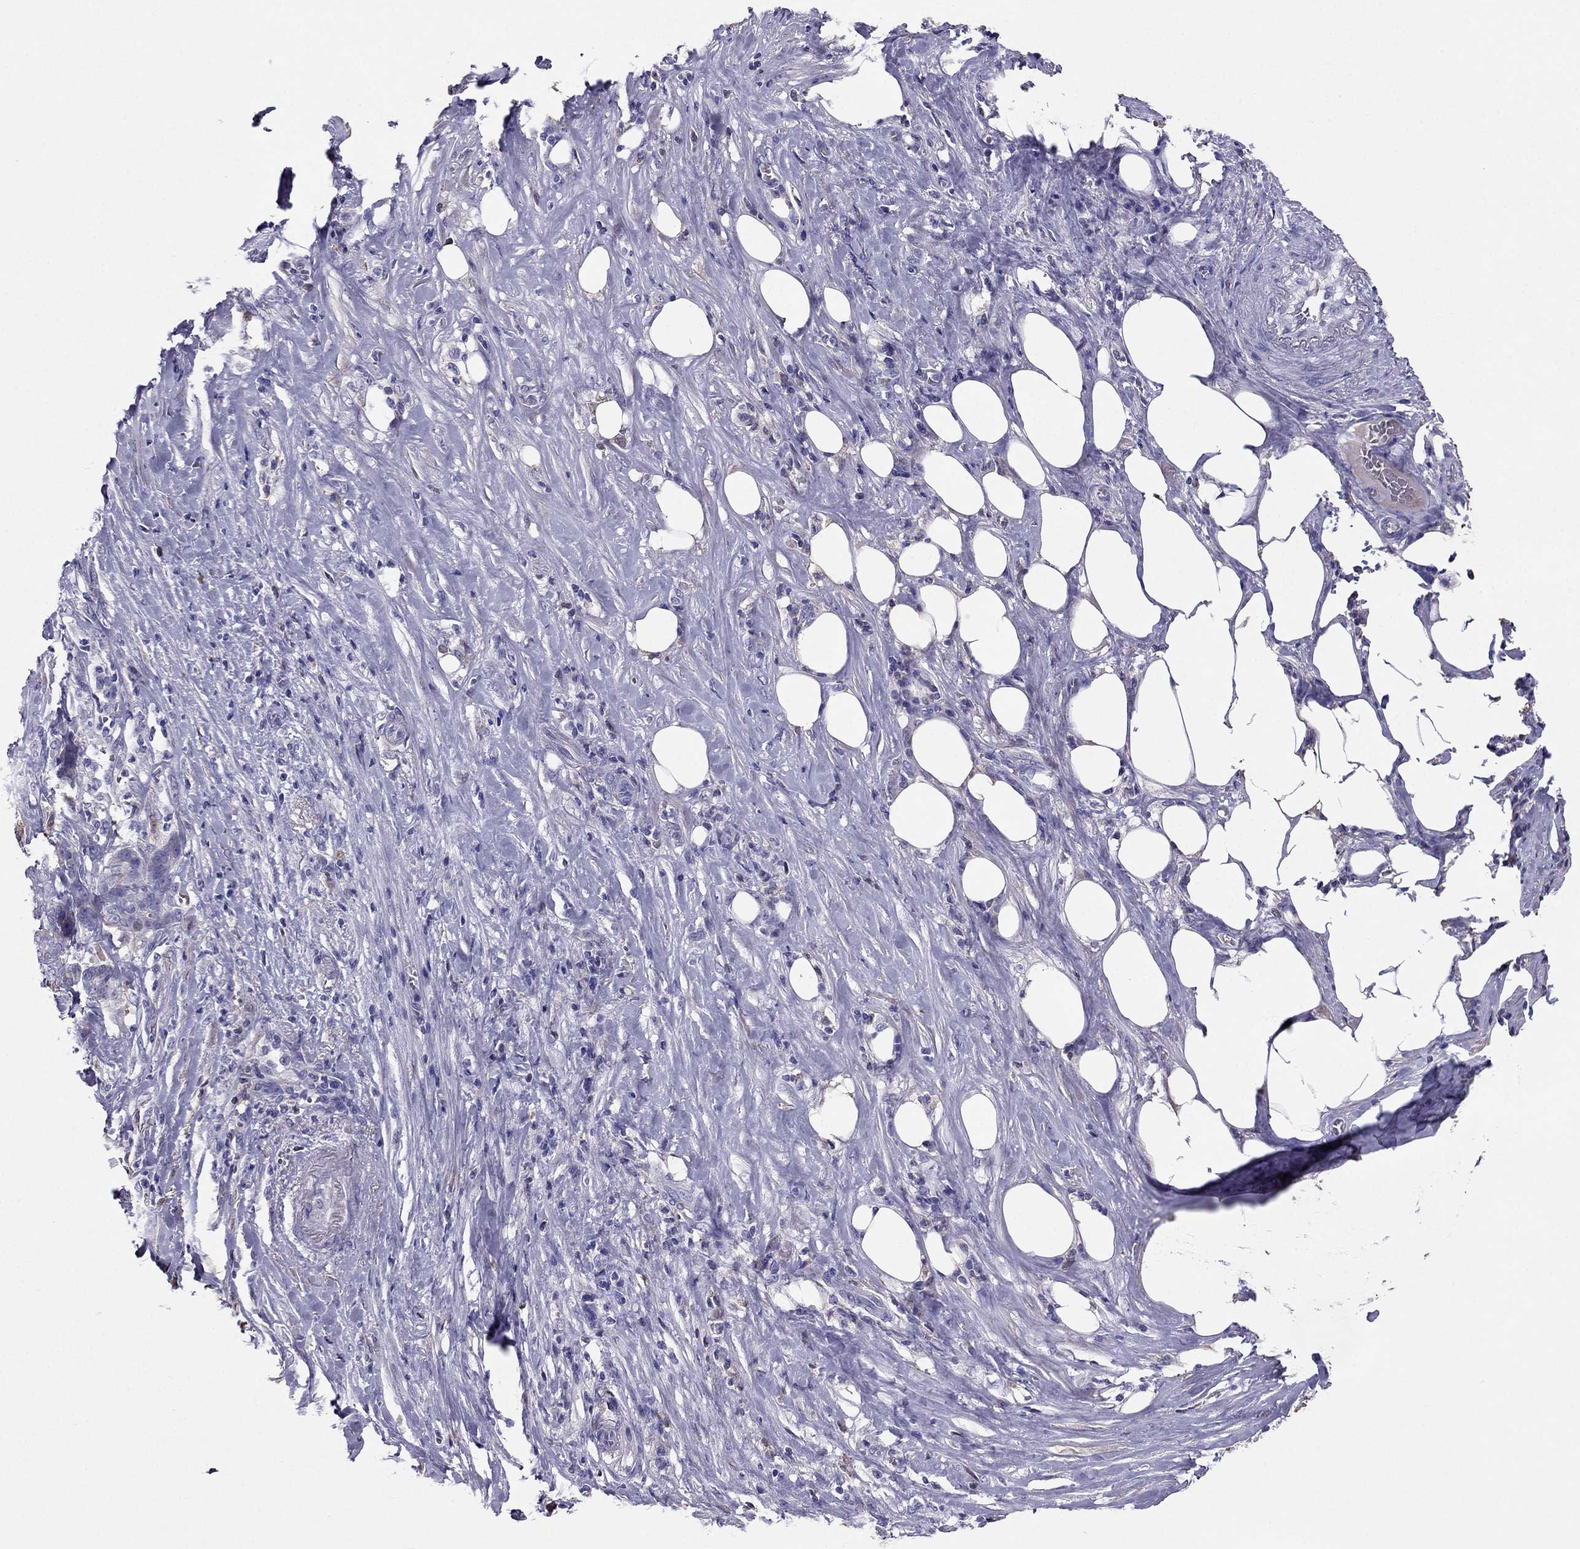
{"staining": {"intensity": "negative", "quantity": "none", "location": "none"}, "tissue": "pancreatic cancer", "cell_type": "Tumor cells", "image_type": "cancer", "snomed": [{"axis": "morphology", "description": "Adenocarcinoma, NOS"}, {"axis": "topography", "description": "Pancreas"}], "caption": "IHC micrograph of neoplastic tissue: human pancreatic cancer stained with DAB (3,3'-diaminobenzidine) exhibits no significant protein staining in tumor cells.", "gene": "TBC1D21", "patient": {"sex": "male", "age": 57}}